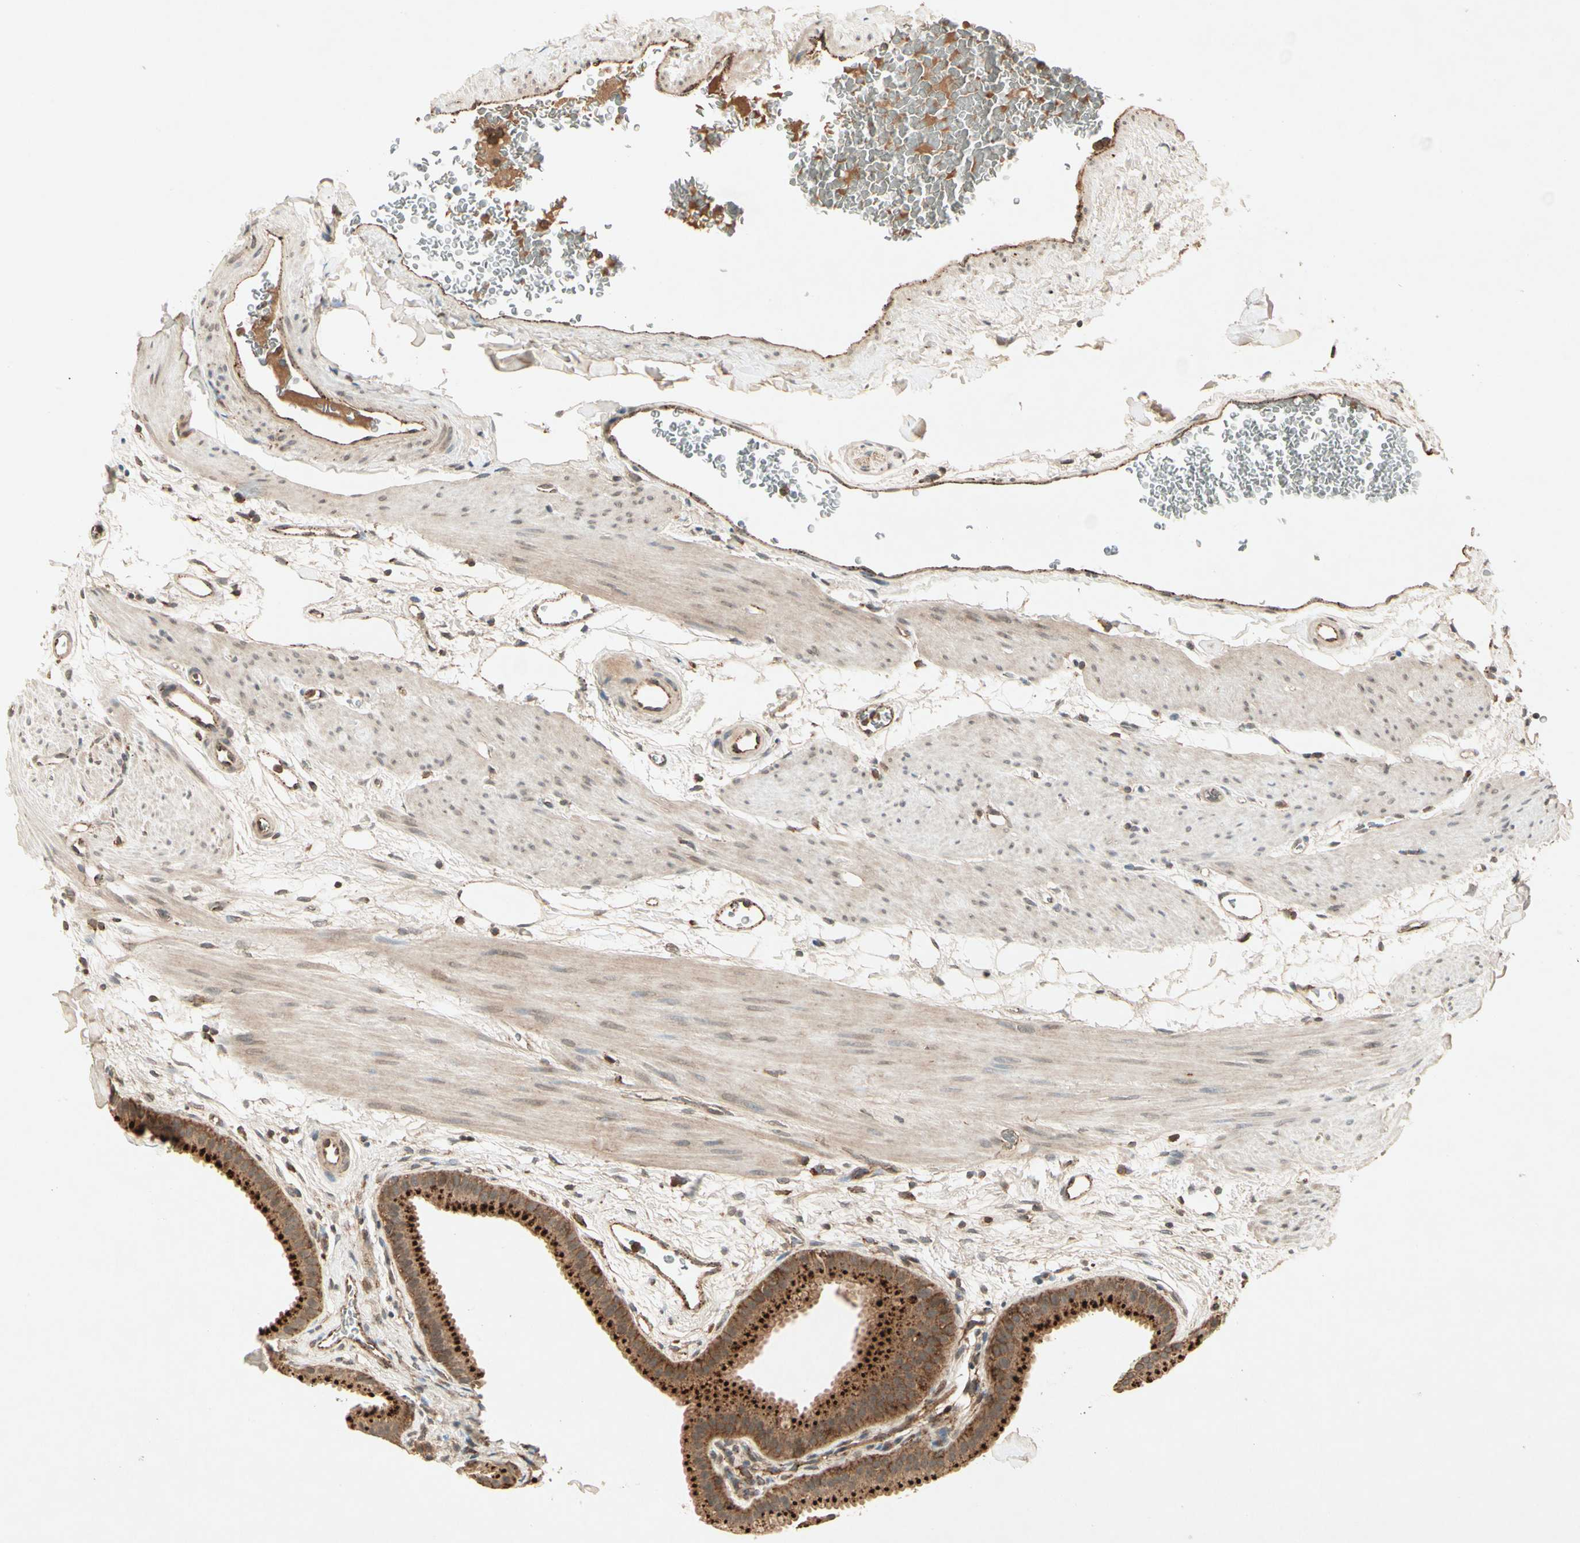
{"staining": {"intensity": "strong", "quantity": ">75%", "location": "cytoplasmic/membranous"}, "tissue": "gallbladder", "cell_type": "Glandular cells", "image_type": "normal", "snomed": [{"axis": "morphology", "description": "Normal tissue, NOS"}, {"axis": "topography", "description": "Gallbladder"}], "caption": "Human gallbladder stained for a protein (brown) shows strong cytoplasmic/membranous positive positivity in about >75% of glandular cells.", "gene": "FLOT1", "patient": {"sex": "female", "age": 64}}